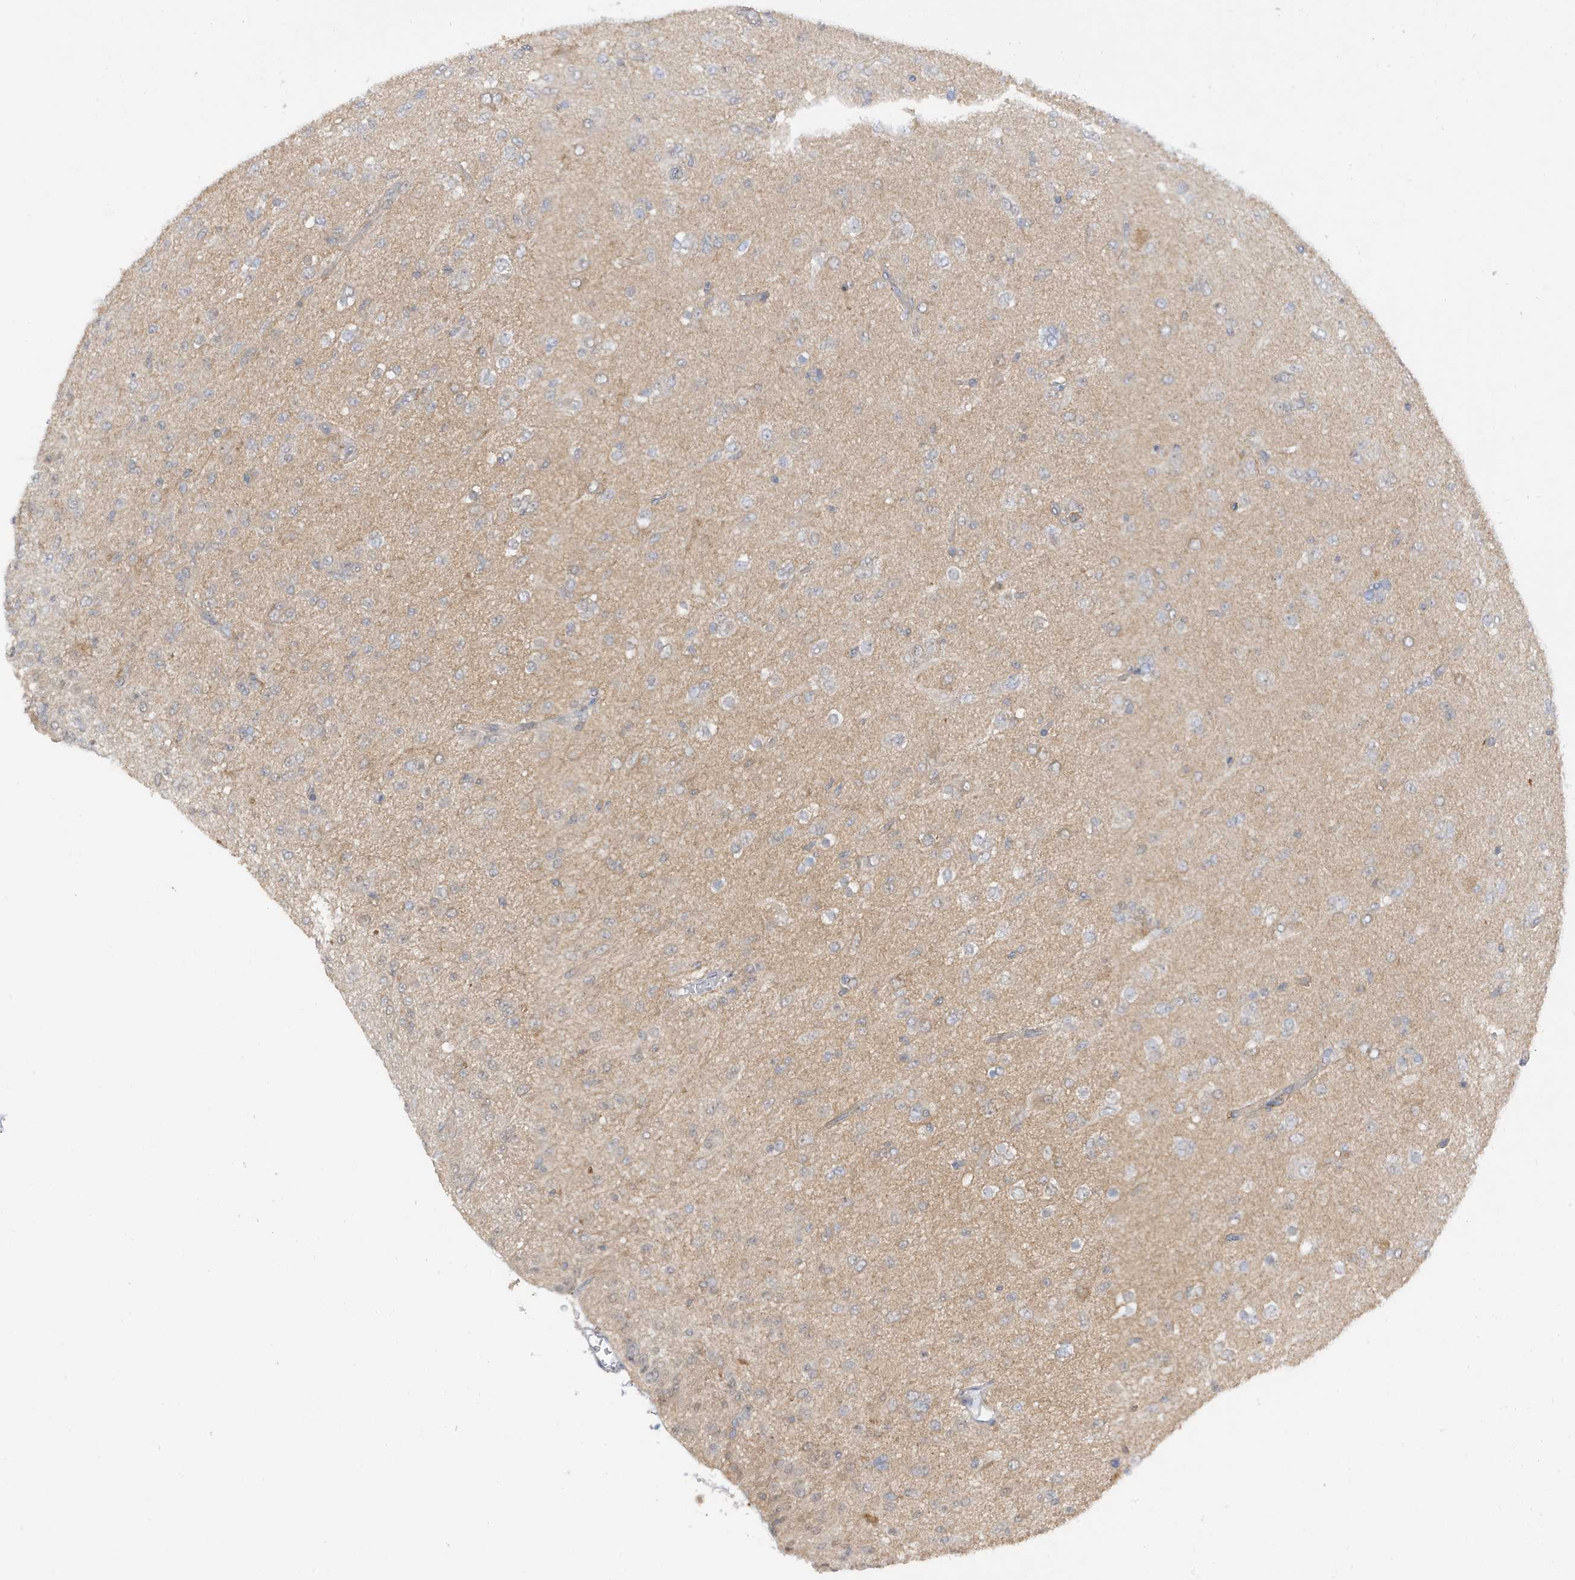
{"staining": {"intensity": "negative", "quantity": "none", "location": "none"}, "tissue": "glioma", "cell_type": "Tumor cells", "image_type": "cancer", "snomed": [{"axis": "morphology", "description": "Glioma, malignant, Low grade"}, {"axis": "topography", "description": "Brain"}], "caption": "This is an IHC histopathology image of glioma. There is no expression in tumor cells.", "gene": "PHACTR2", "patient": {"sex": "male", "age": 65}}